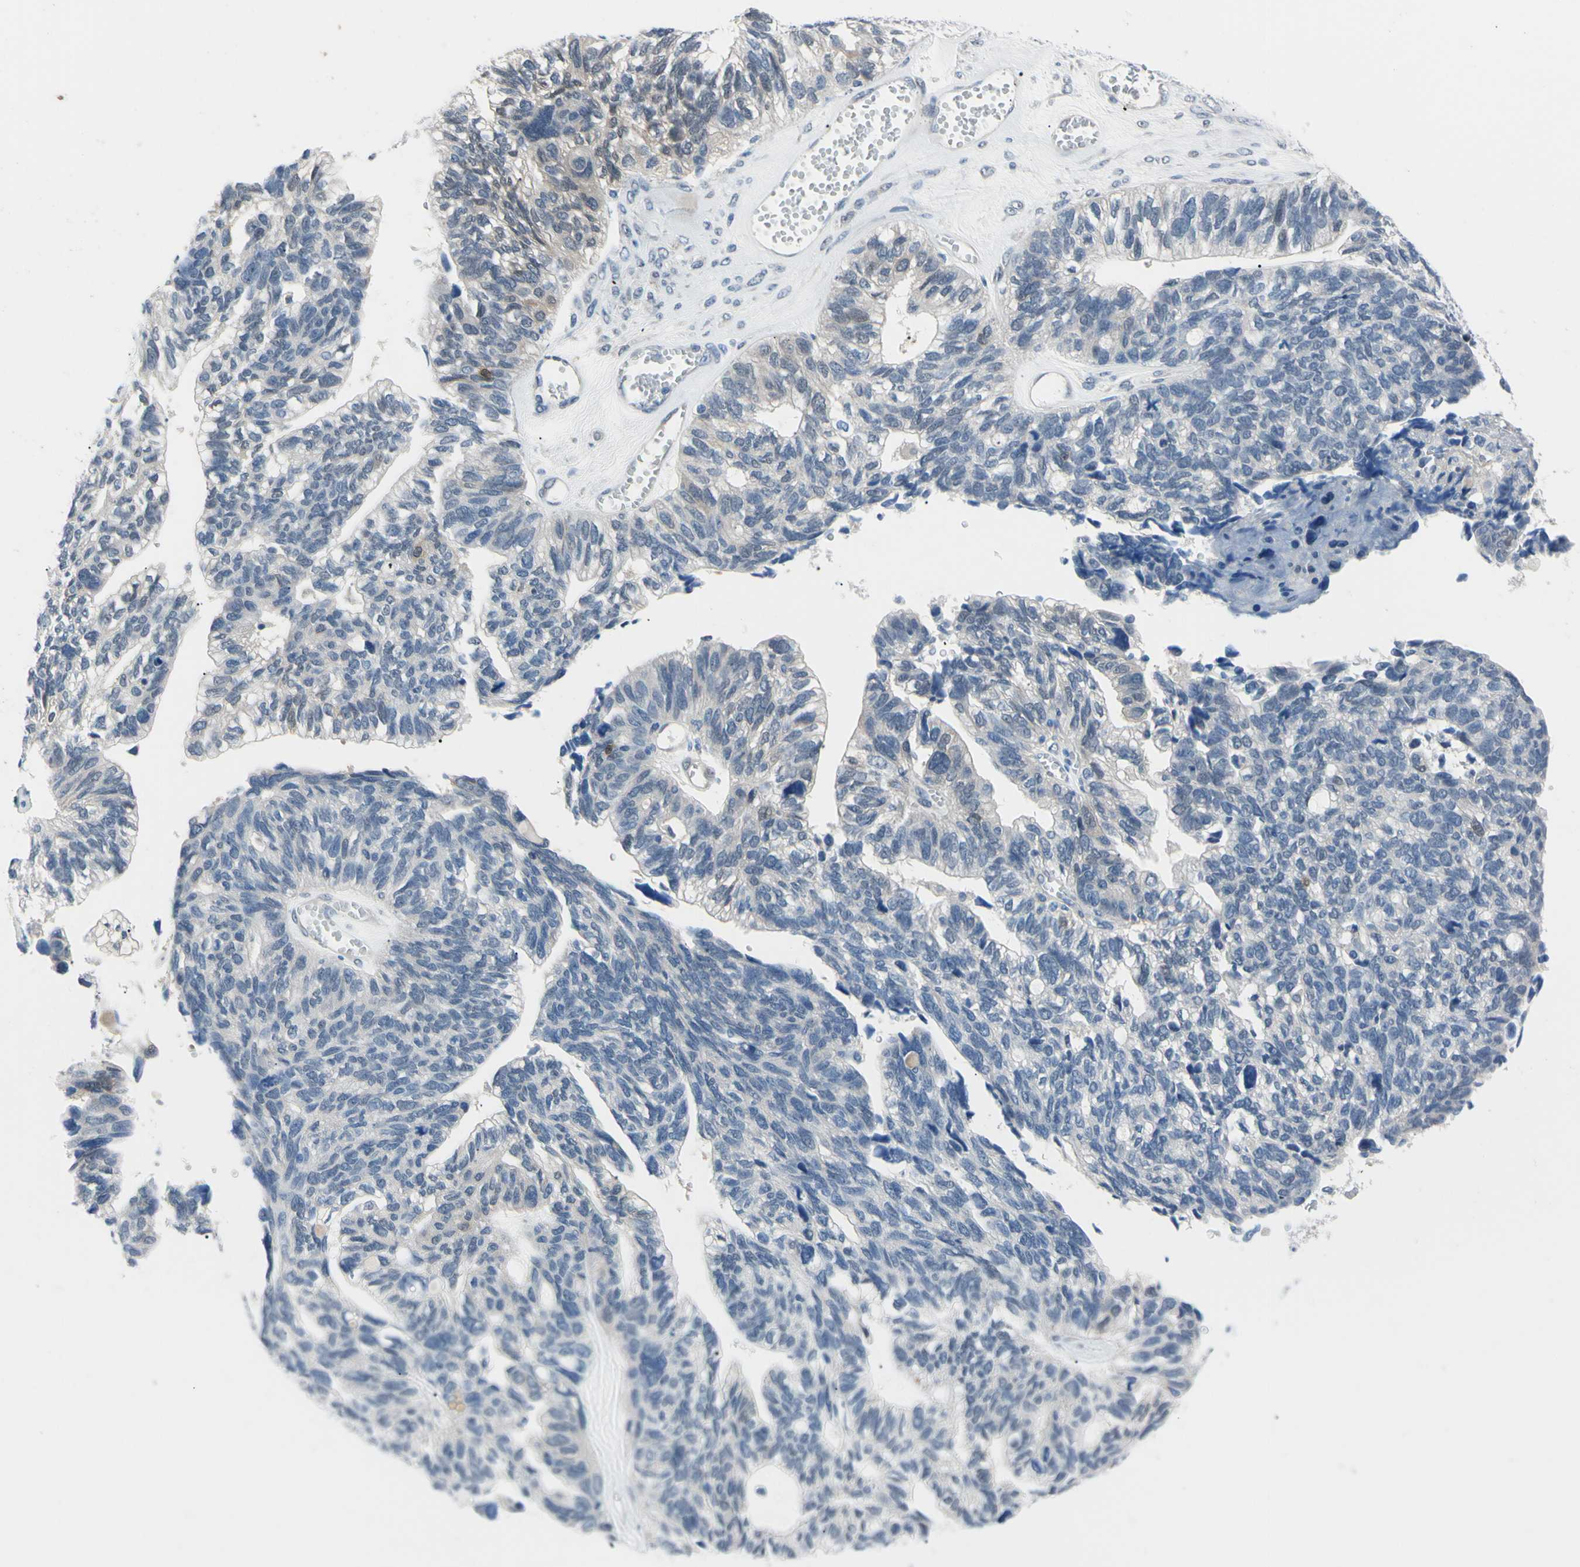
{"staining": {"intensity": "weak", "quantity": "<25%", "location": "cytoplasmic/membranous"}, "tissue": "ovarian cancer", "cell_type": "Tumor cells", "image_type": "cancer", "snomed": [{"axis": "morphology", "description": "Cystadenocarcinoma, serous, NOS"}, {"axis": "topography", "description": "Ovary"}], "caption": "IHC image of neoplastic tissue: human serous cystadenocarcinoma (ovarian) stained with DAB displays no significant protein expression in tumor cells. The staining was performed using DAB (3,3'-diaminobenzidine) to visualize the protein expression in brown, while the nuclei were stained in blue with hematoxylin (Magnification: 20x).", "gene": "NOL3", "patient": {"sex": "female", "age": 79}}